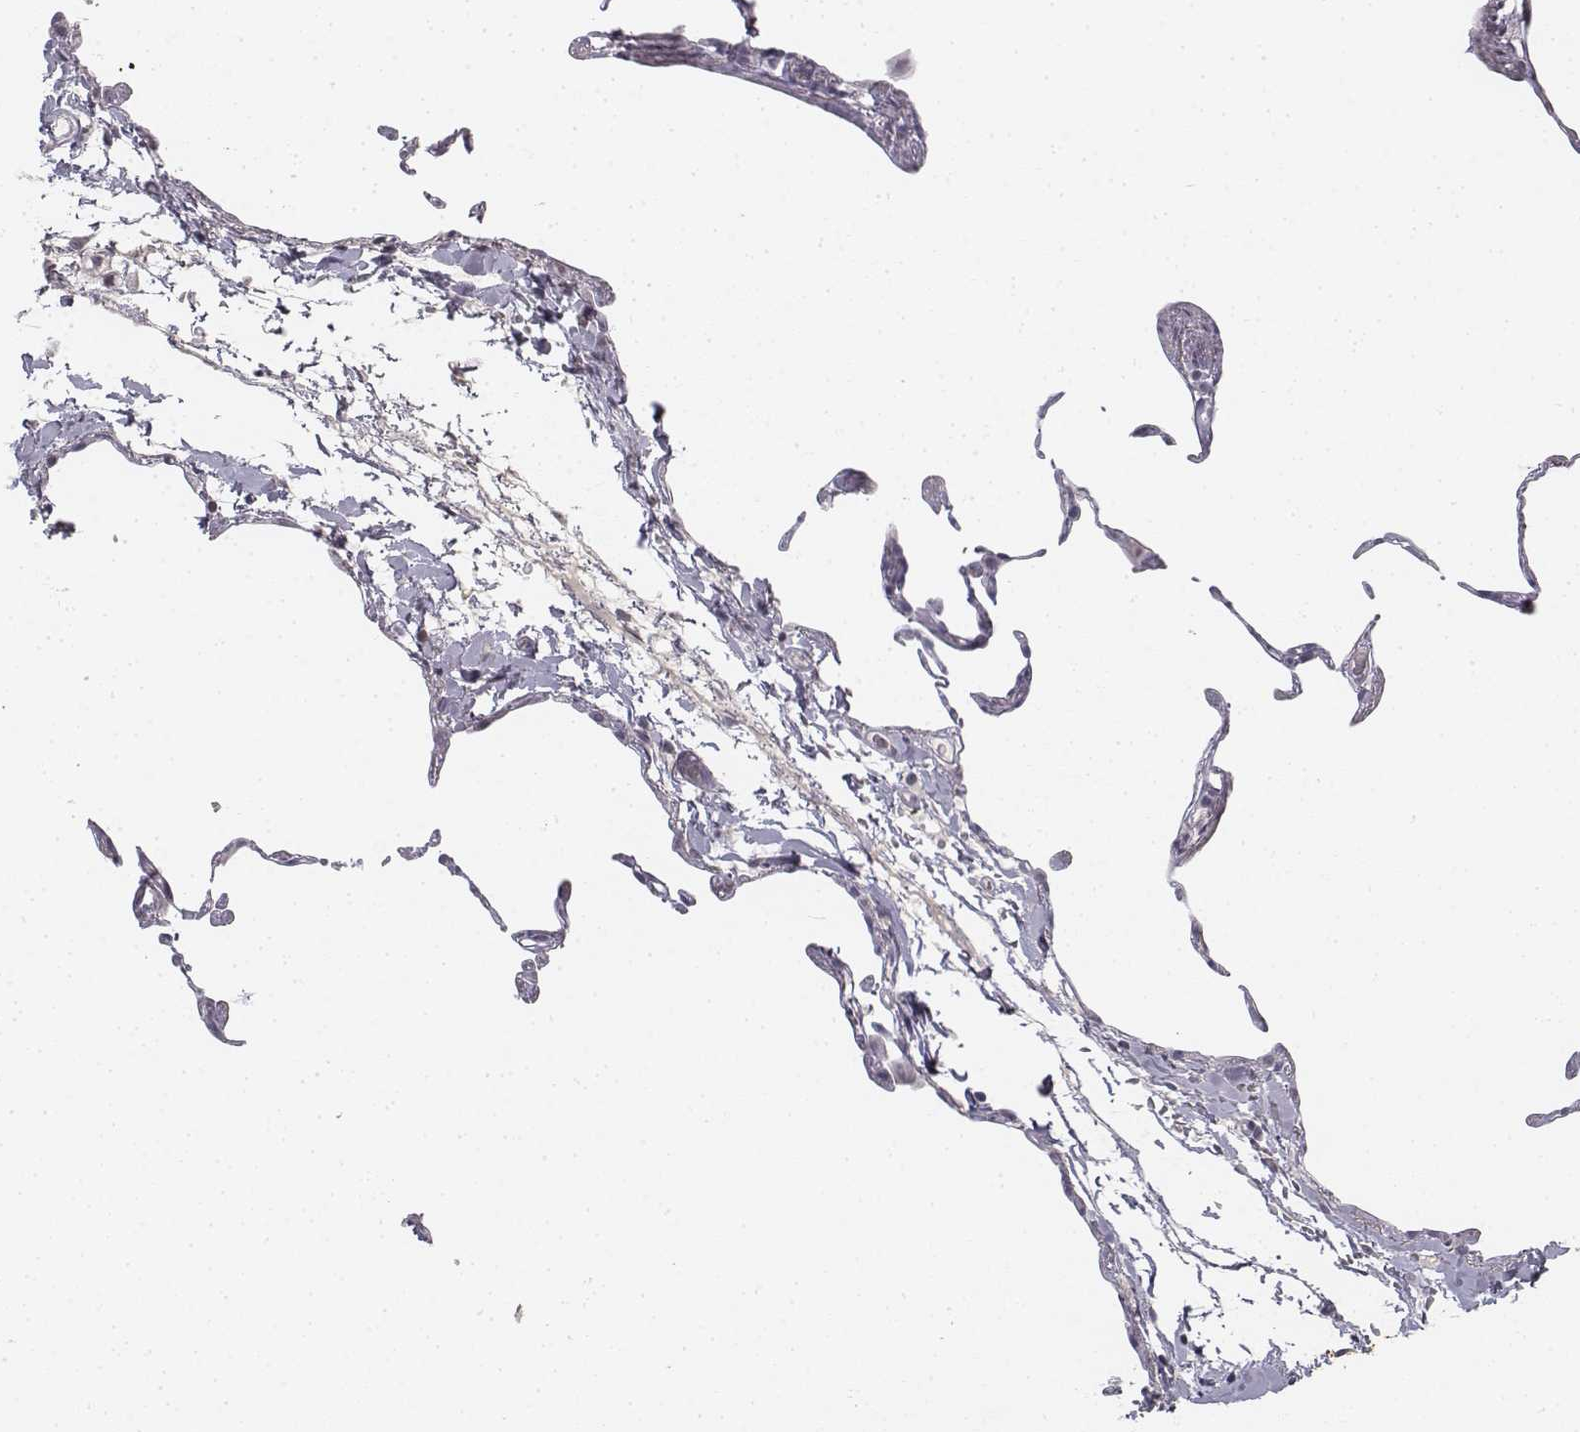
{"staining": {"intensity": "negative", "quantity": "none", "location": "none"}, "tissue": "lung", "cell_type": "Alveolar cells", "image_type": "normal", "snomed": [{"axis": "morphology", "description": "Normal tissue, NOS"}, {"axis": "topography", "description": "Lung"}], "caption": "This is a micrograph of immunohistochemistry staining of normal lung, which shows no expression in alveolar cells.", "gene": "KRT84", "patient": {"sex": "female", "age": 57}}